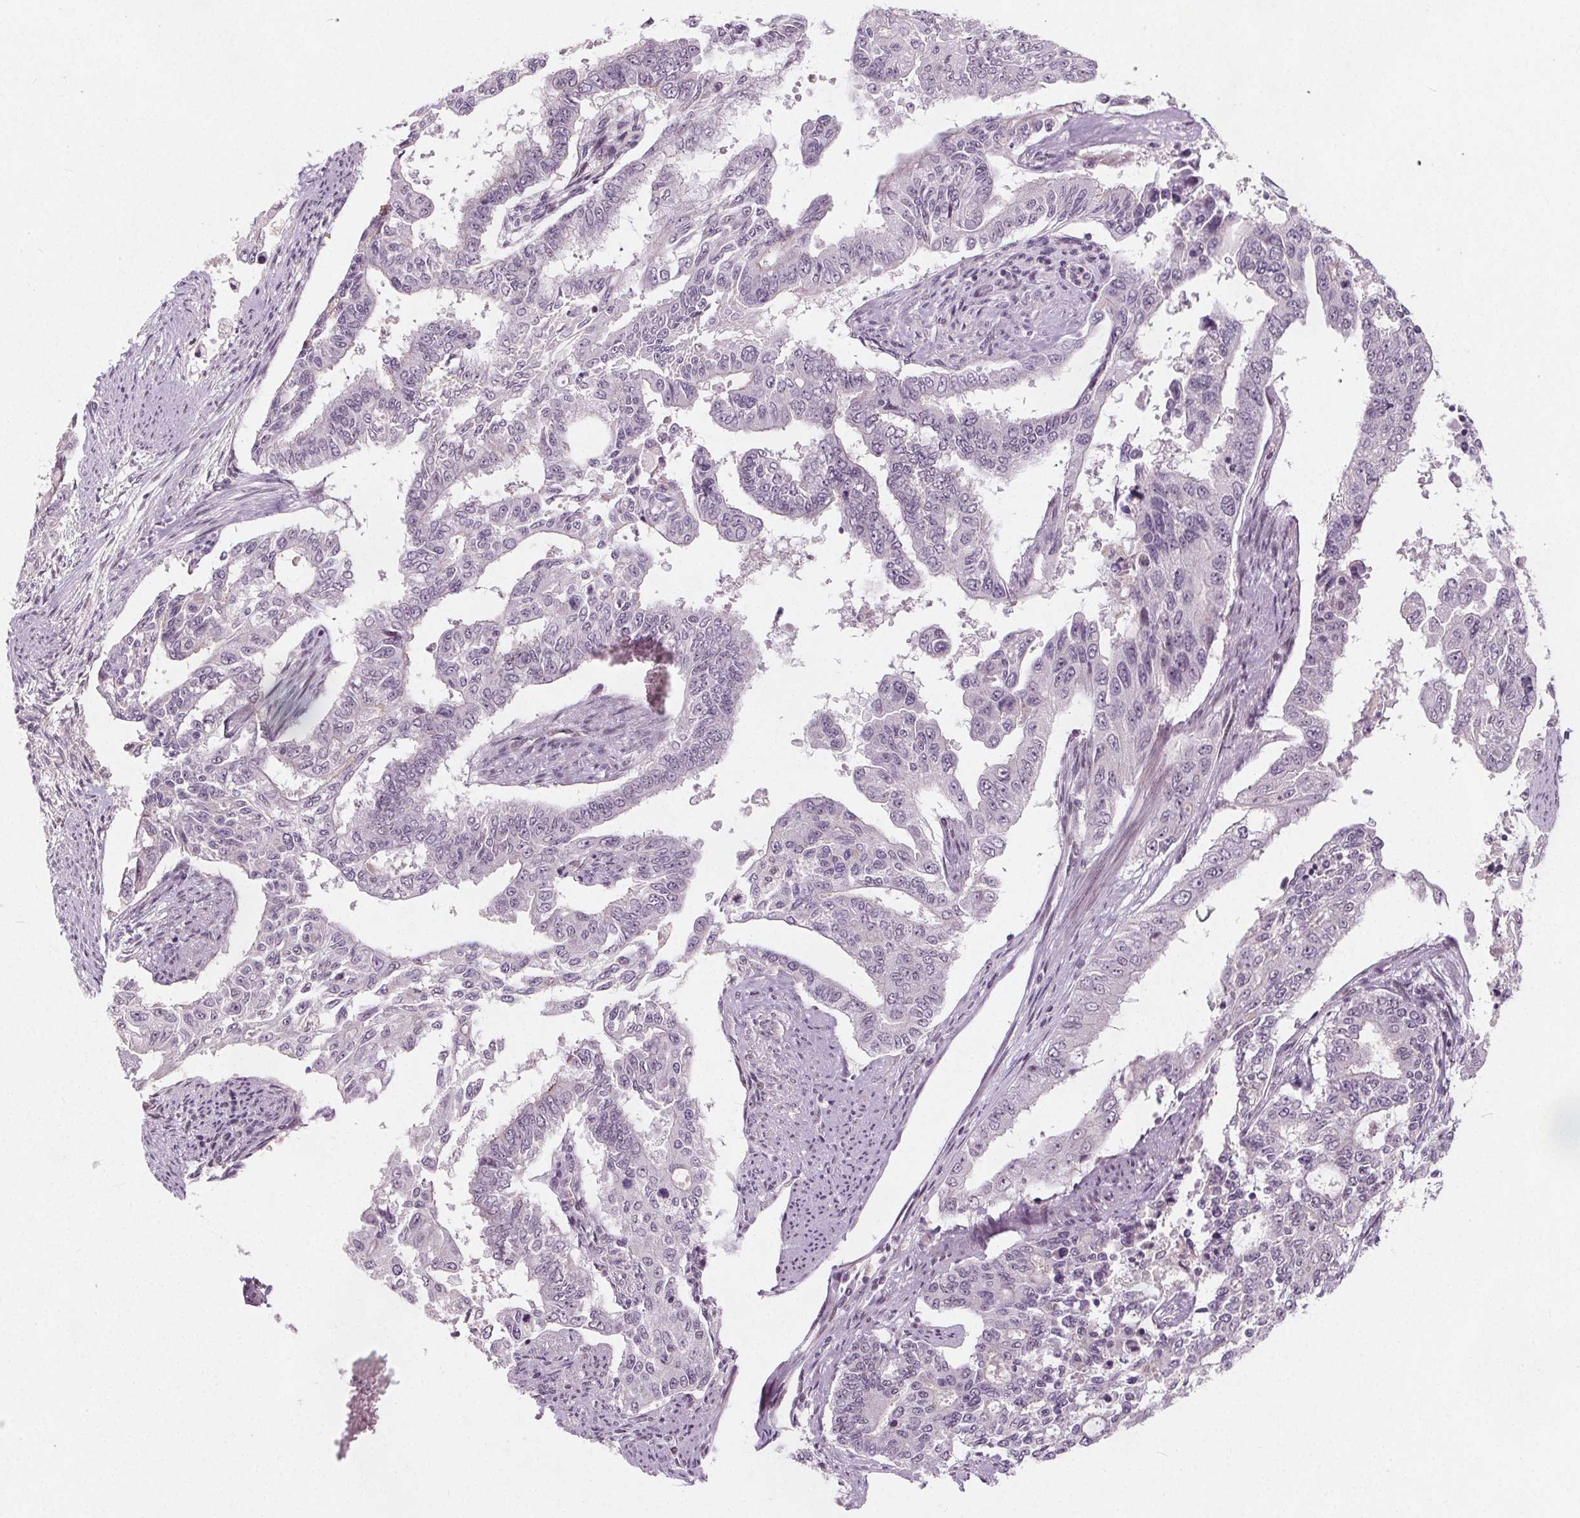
{"staining": {"intensity": "negative", "quantity": "none", "location": "none"}, "tissue": "endometrial cancer", "cell_type": "Tumor cells", "image_type": "cancer", "snomed": [{"axis": "morphology", "description": "Adenocarcinoma, NOS"}, {"axis": "topography", "description": "Uterus"}], "caption": "An immunohistochemistry micrograph of endometrial cancer (adenocarcinoma) is shown. There is no staining in tumor cells of endometrial cancer (adenocarcinoma).", "gene": "TAF6L", "patient": {"sex": "female", "age": 59}}